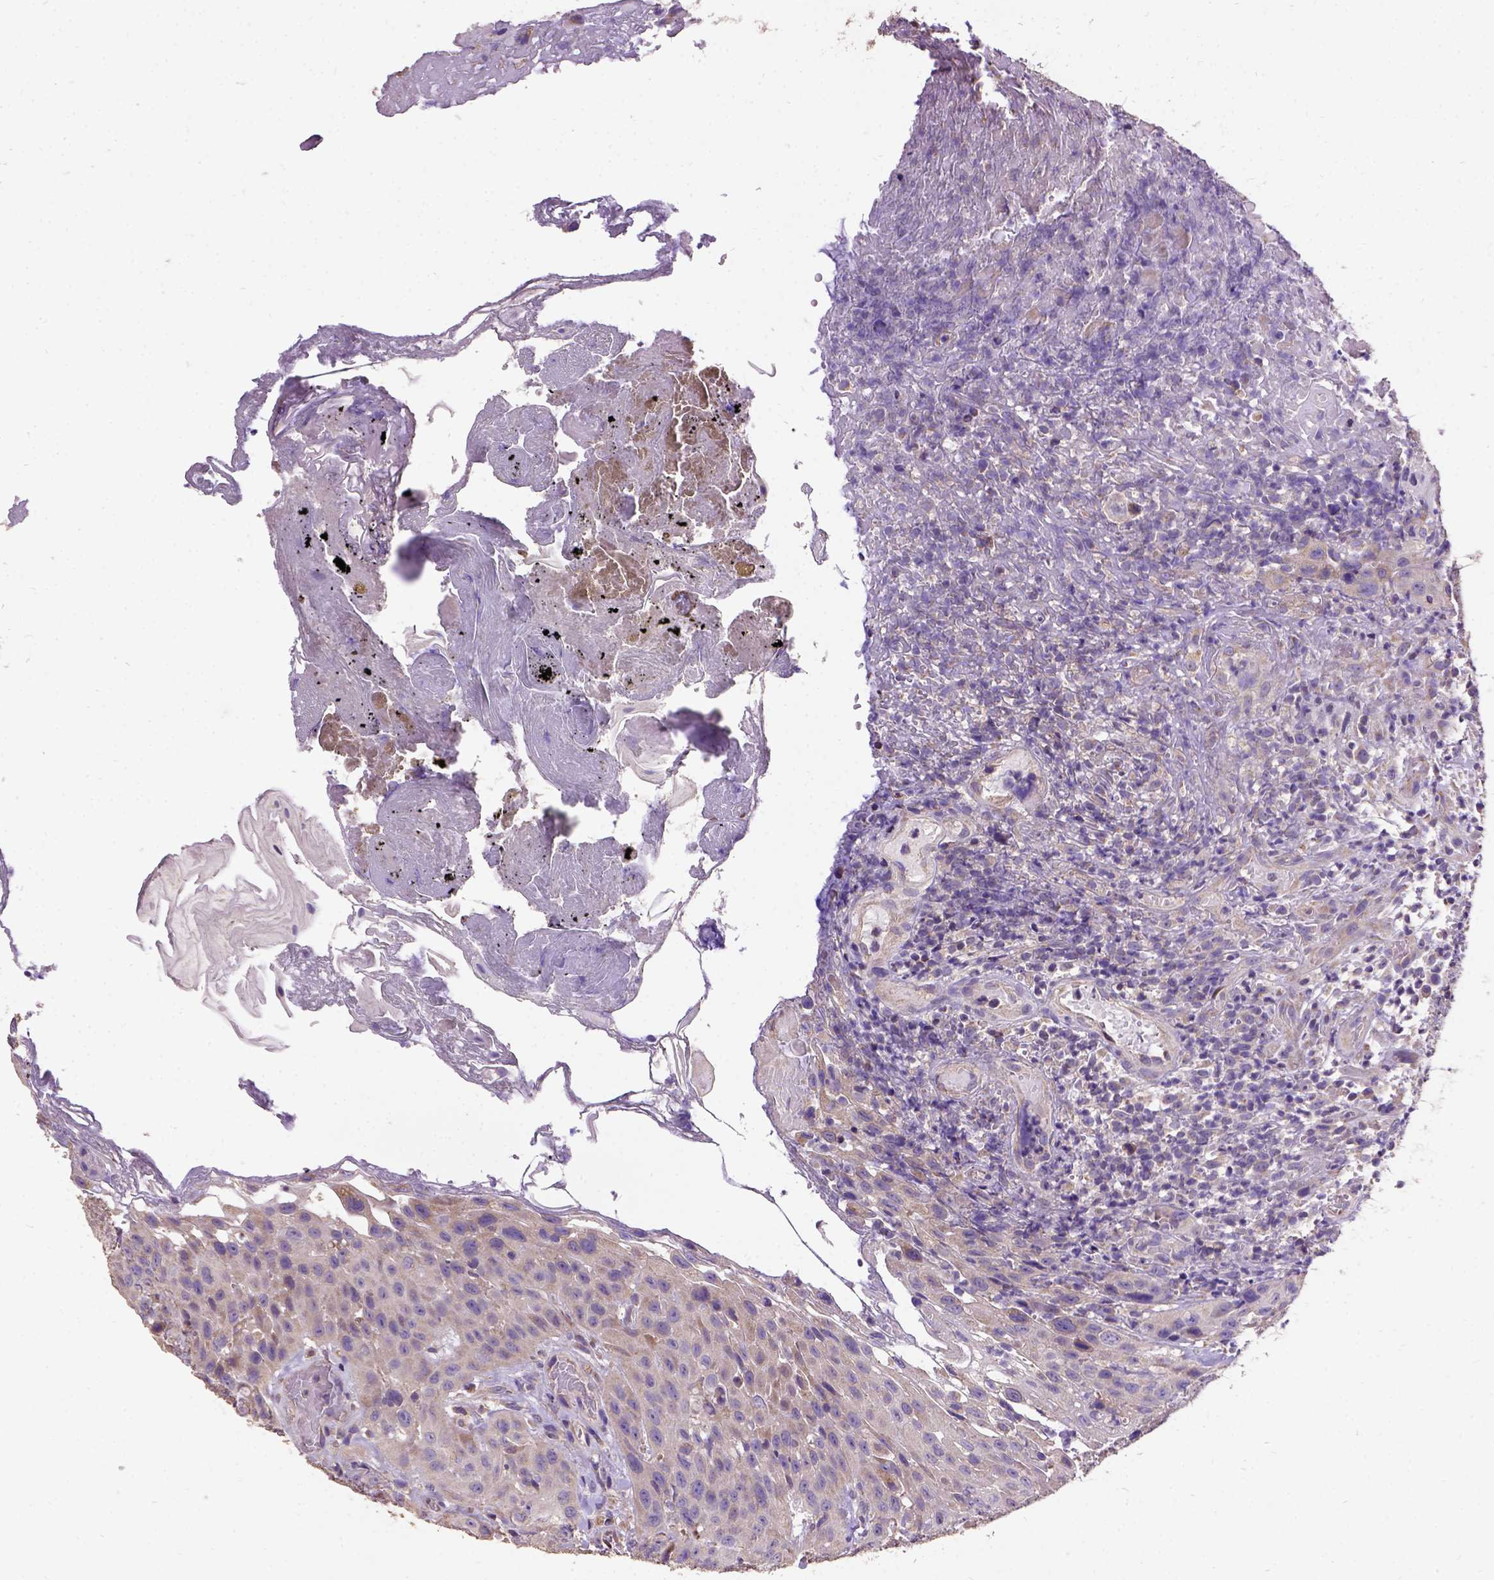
{"staining": {"intensity": "weak", "quantity": ">75%", "location": "cytoplasmic/membranous"}, "tissue": "head and neck cancer", "cell_type": "Tumor cells", "image_type": "cancer", "snomed": [{"axis": "morphology", "description": "Normal tissue, NOS"}, {"axis": "morphology", "description": "Squamous cell carcinoma, NOS"}, {"axis": "topography", "description": "Oral tissue"}, {"axis": "topography", "description": "Tounge, NOS"}, {"axis": "topography", "description": "Head-Neck"}], "caption": "DAB immunohistochemical staining of human head and neck cancer (squamous cell carcinoma) reveals weak cytoplasmic/membranous protein expression in about >75% of tumor cells. (DAB (3,3'-diaminobenzidine) IHC with brightfield microscopy, high magnification).", "gene": "DQX1", "patient": {"sex": "male", "age": 62}}